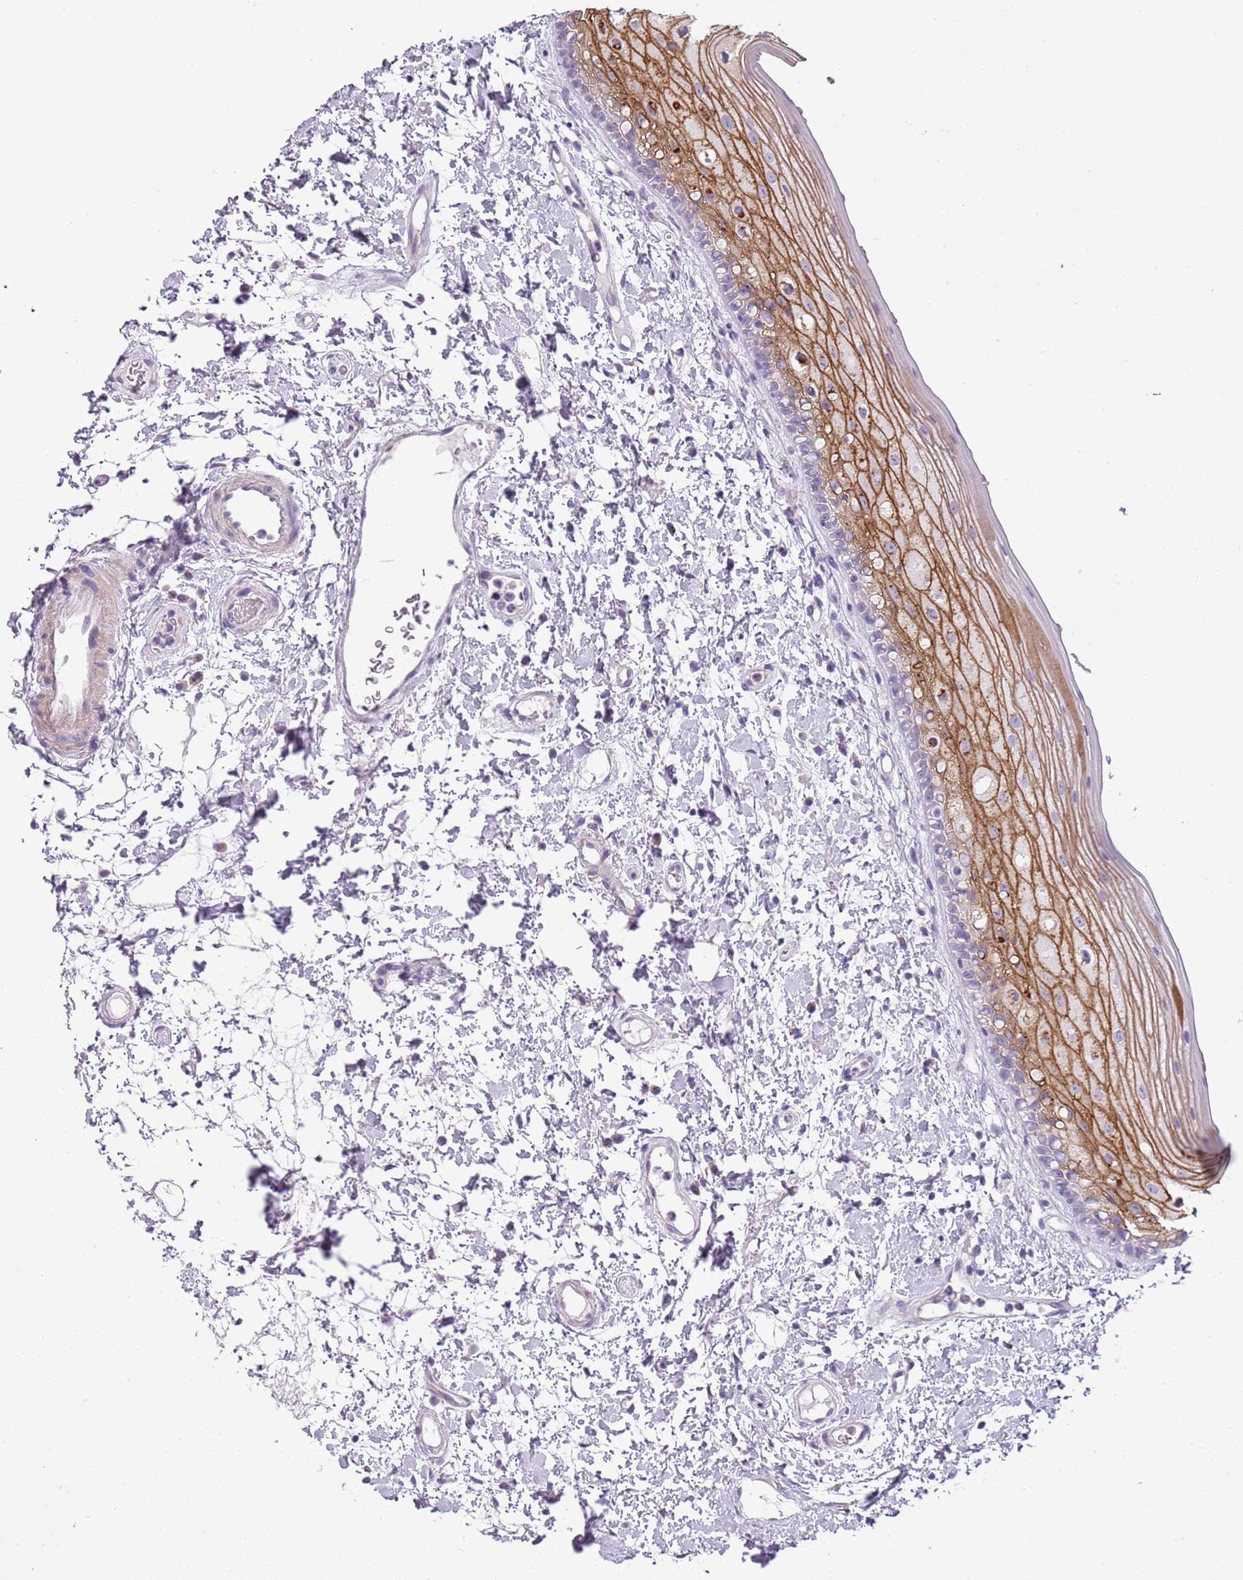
{"staining": {"intensity": "strong", "quantity": ">75%", "location": "cytoplasmic/membranous"}, "tissue": "oral mucosa", "cell_type": "Squamous epithelial cells", "image_type": "normal", "snomed": [{"axis": "morphology", "description": "Normal tissue, NOS"}, {"axis": "topography", "description": "Oral tissue"}], "caption": "Protein staining reveals strong cytoplasmic/membranous expression in approximately >75% of squamous epithelial cells in normal oral mucosa. (DAB IHC, brown staining for protein, blue staining for nuclei).", "gene": "CD177", "patient": {"sex": "female", "age": 76}}